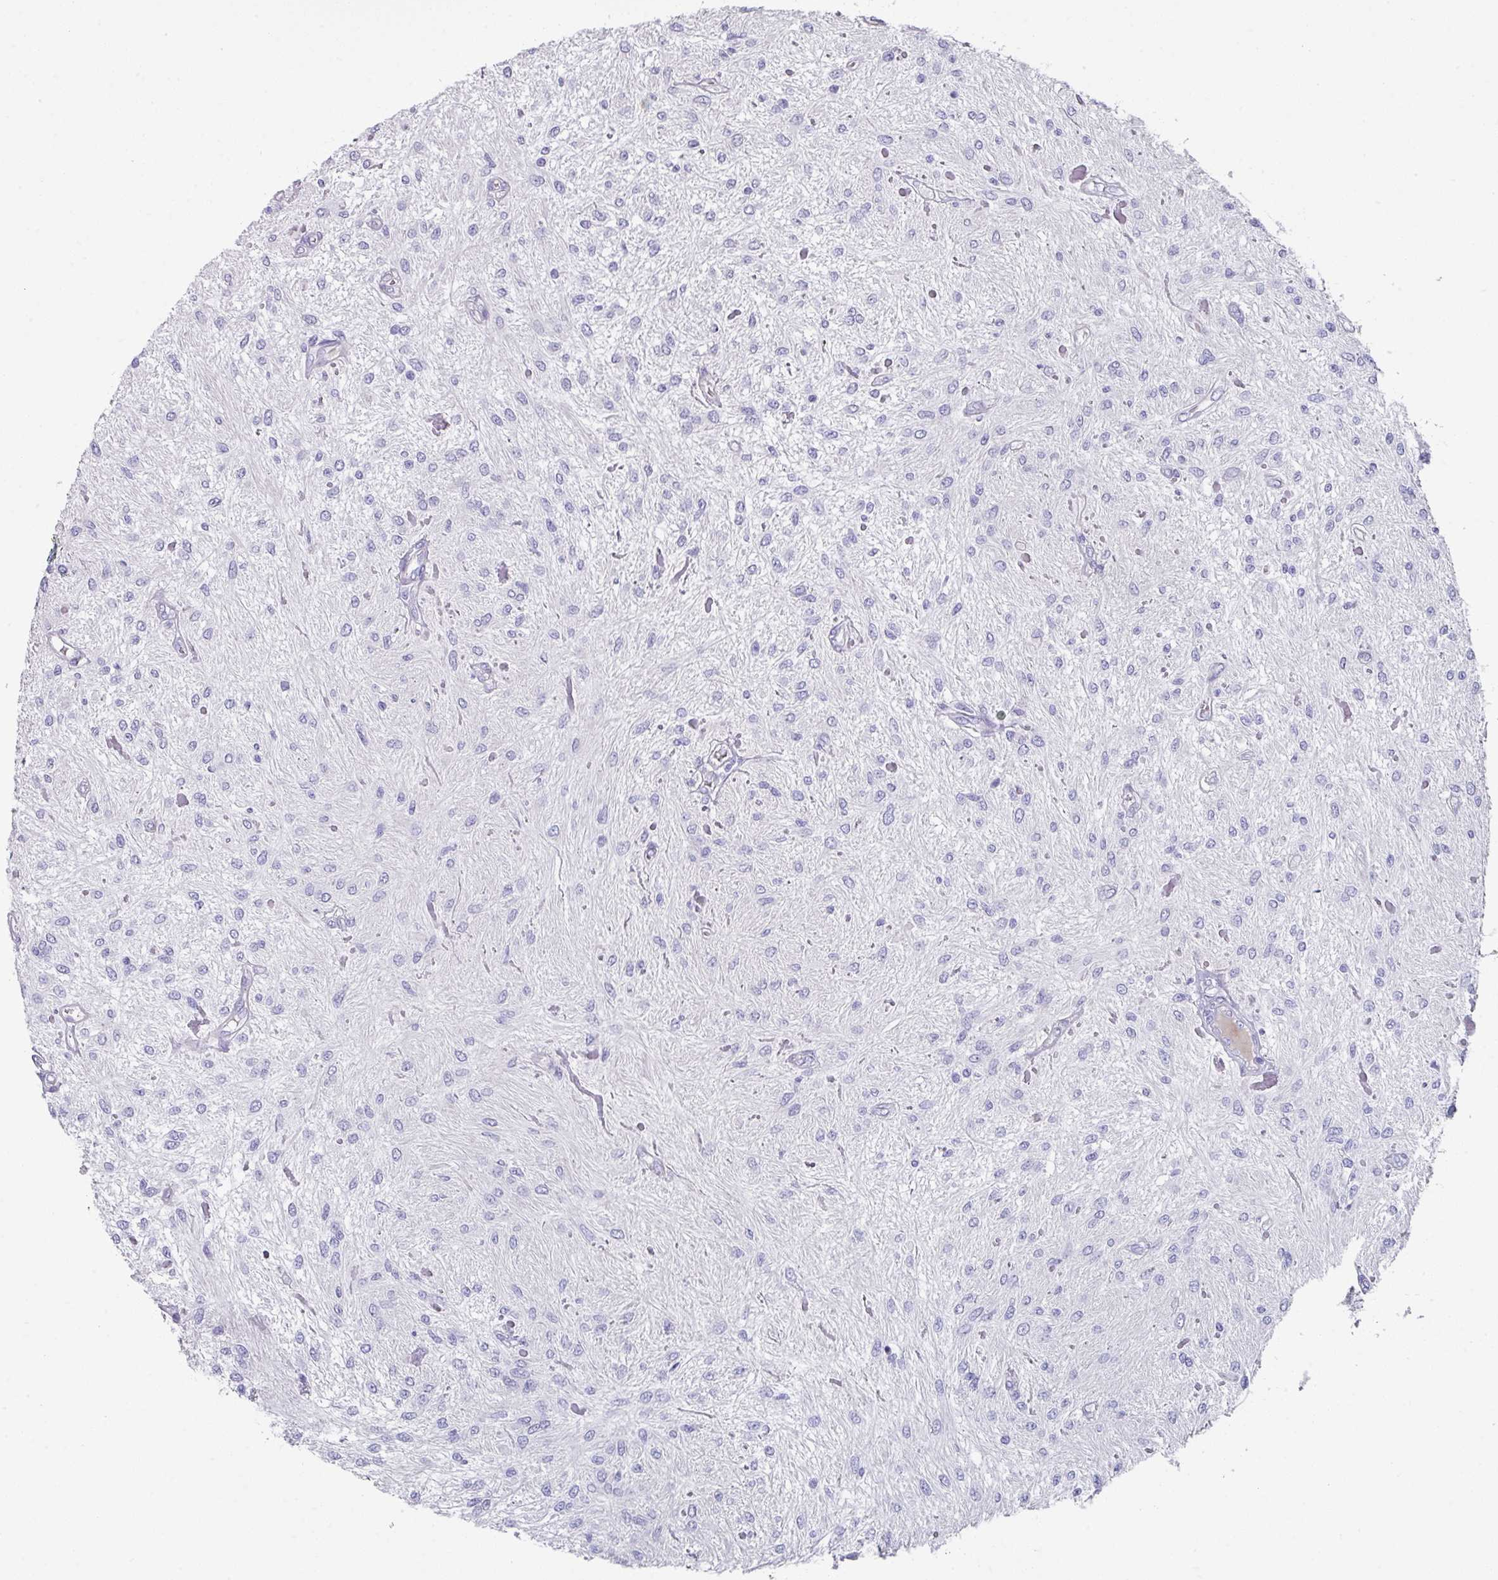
{"staining": {"intensity": "negative", "quantity": "none", "location": "none"}, "tissue": "glioma", "cell_type": "Tumor cells", "image_type": "cancer", "snomed": [{"axis": "morphology", "description": "Glioma, malignant, Low grade"}, {"axis": "topography", "description": "Cerebellum"}], "caption": "Immunohistochemistry micrograph of low-grade glioma (malignant) stained for a protein (brown), which exhibits no expression in tumor cells.", "gene": "DEFB115", "patient": {"sex": "female", "age": 14}}